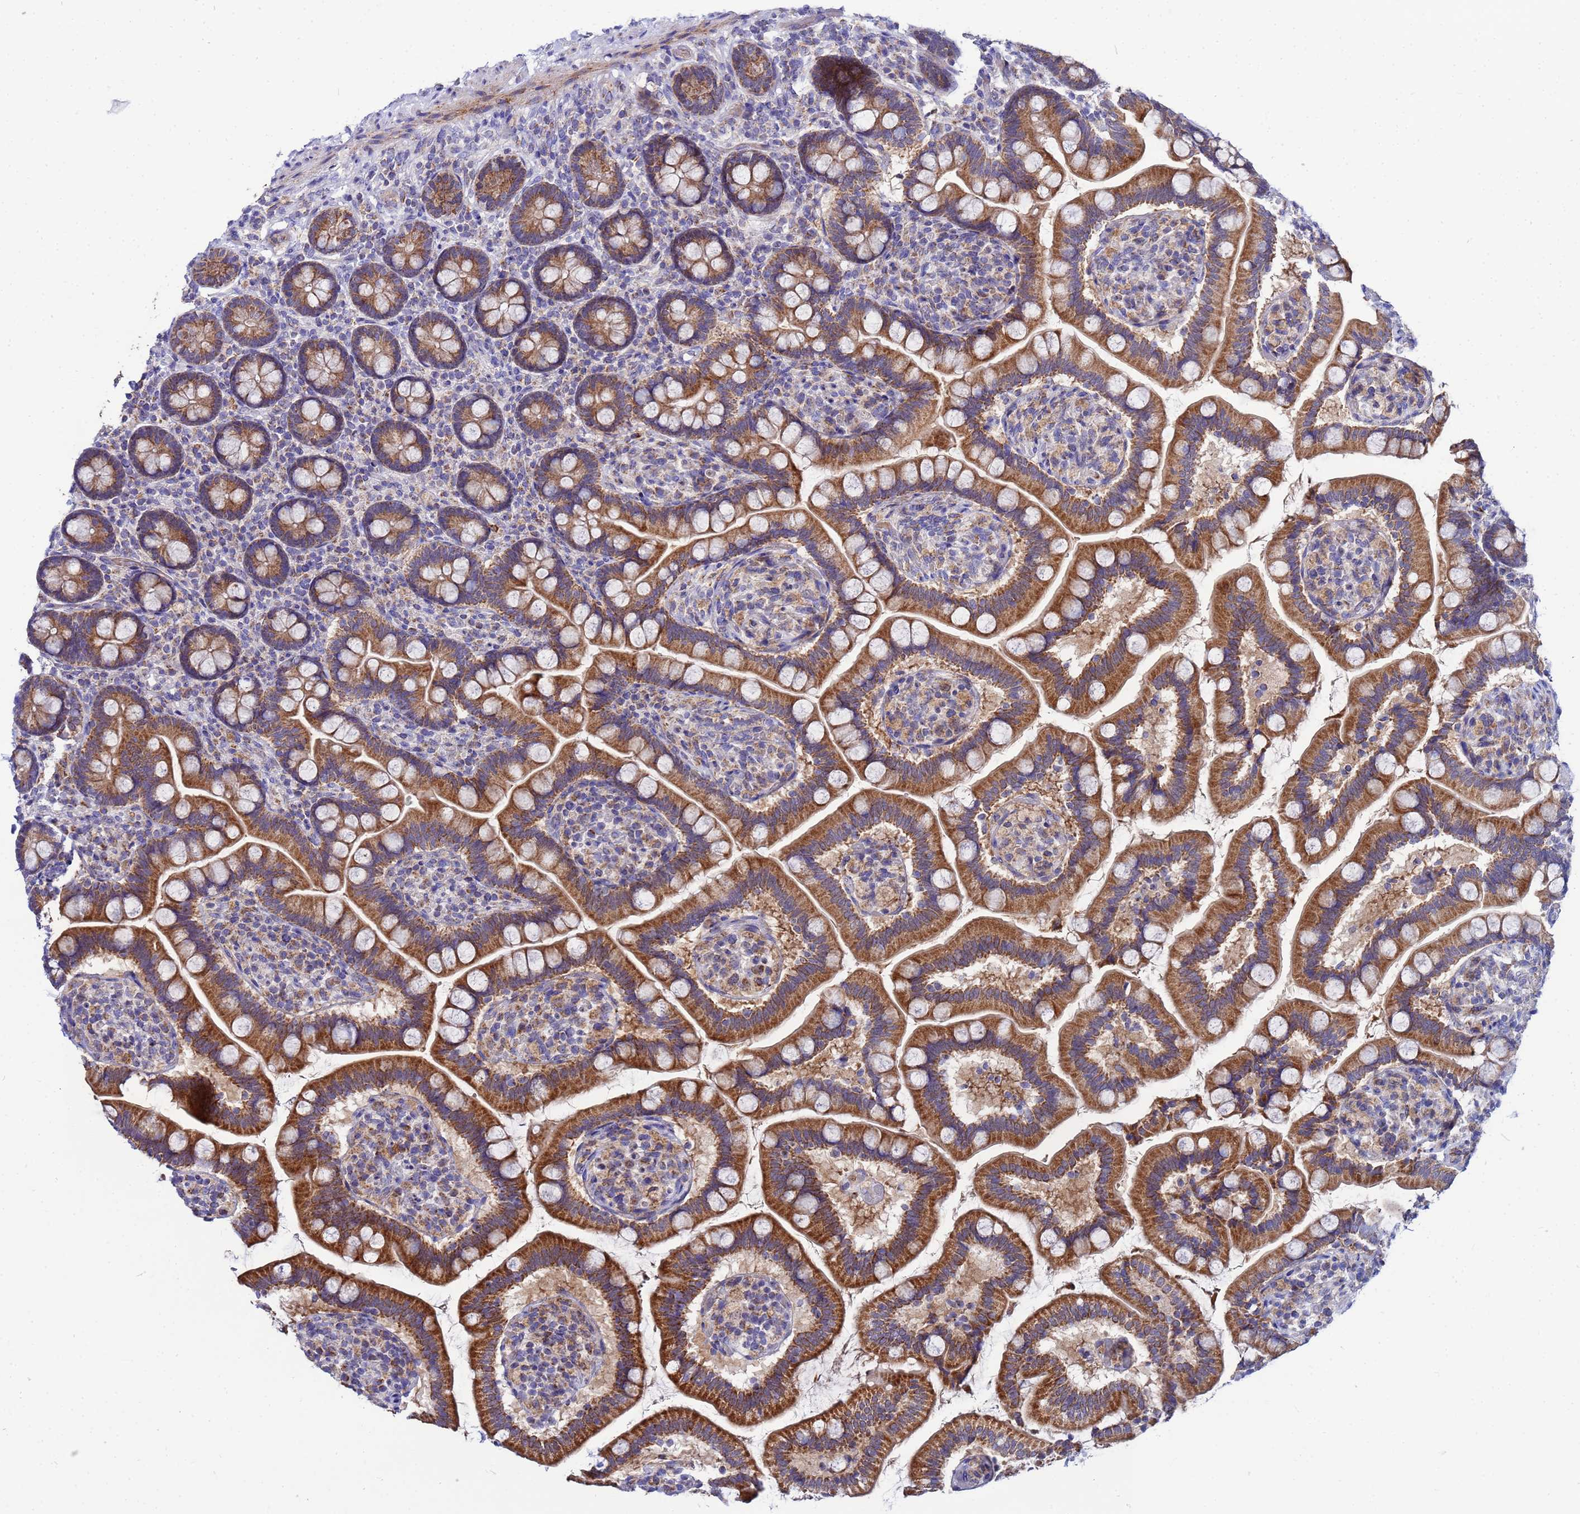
{"staining": {"intensity": "strong", "quantity": ">75%", "location": "cytoplasmic/membranous"}, "tissue": "small intestine", "cell_type": "Glandular cells", "image_type": "normal", "snomed": [{"axis": "morphology", "description": "Normal tissue, NOS"}, {"axis": "topography", "description": "Small intestine"}], "caption": "Strong cytoplasmic/membranous staining is seen in about >75% of glandular cells in normal small intestine. (brown staining indicates protein expression, while blue staining denotes nuclei).", "gene": "FAHD2A", "patient": {"sex": "female", "age": 64}}